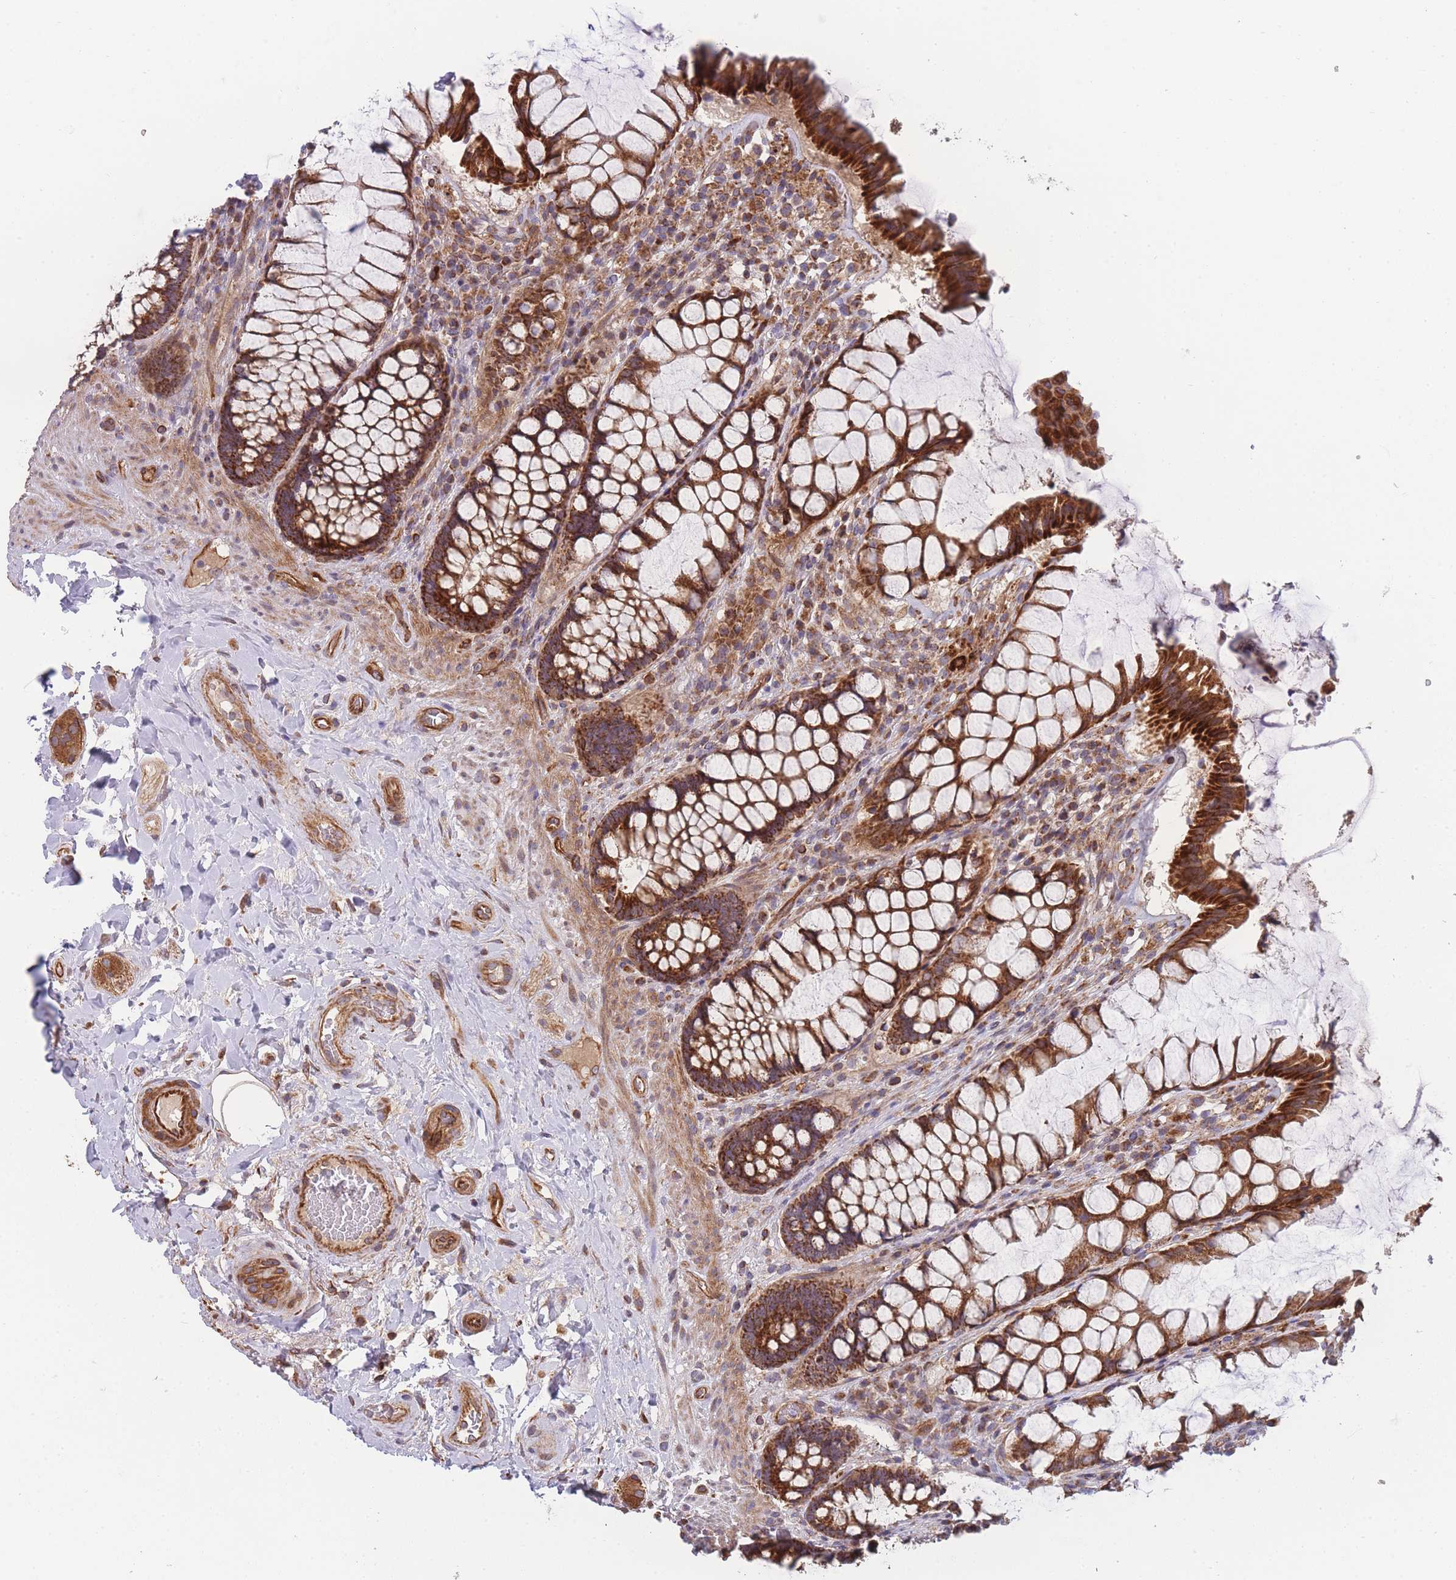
{"staining": {"intensity": "strong", "quantity": ">75%", "location": "cytoplasmic/membranous"}, "tissue": "rectum", "cell_type": "Glandular cells", "image_type": "normal", "snomed": [{"axis": "morphology", "description": "Normal tissue, NOS"}, {"axis": "topography", "description": "Rectum"}], "caption": "A micrograph of human rectum stained for a protein demonstrates strong cytoplasmic/membranous brown staining in glandular cells.", "gene": "MTRES1", "patient": {"sex": "female", "age": 58}}